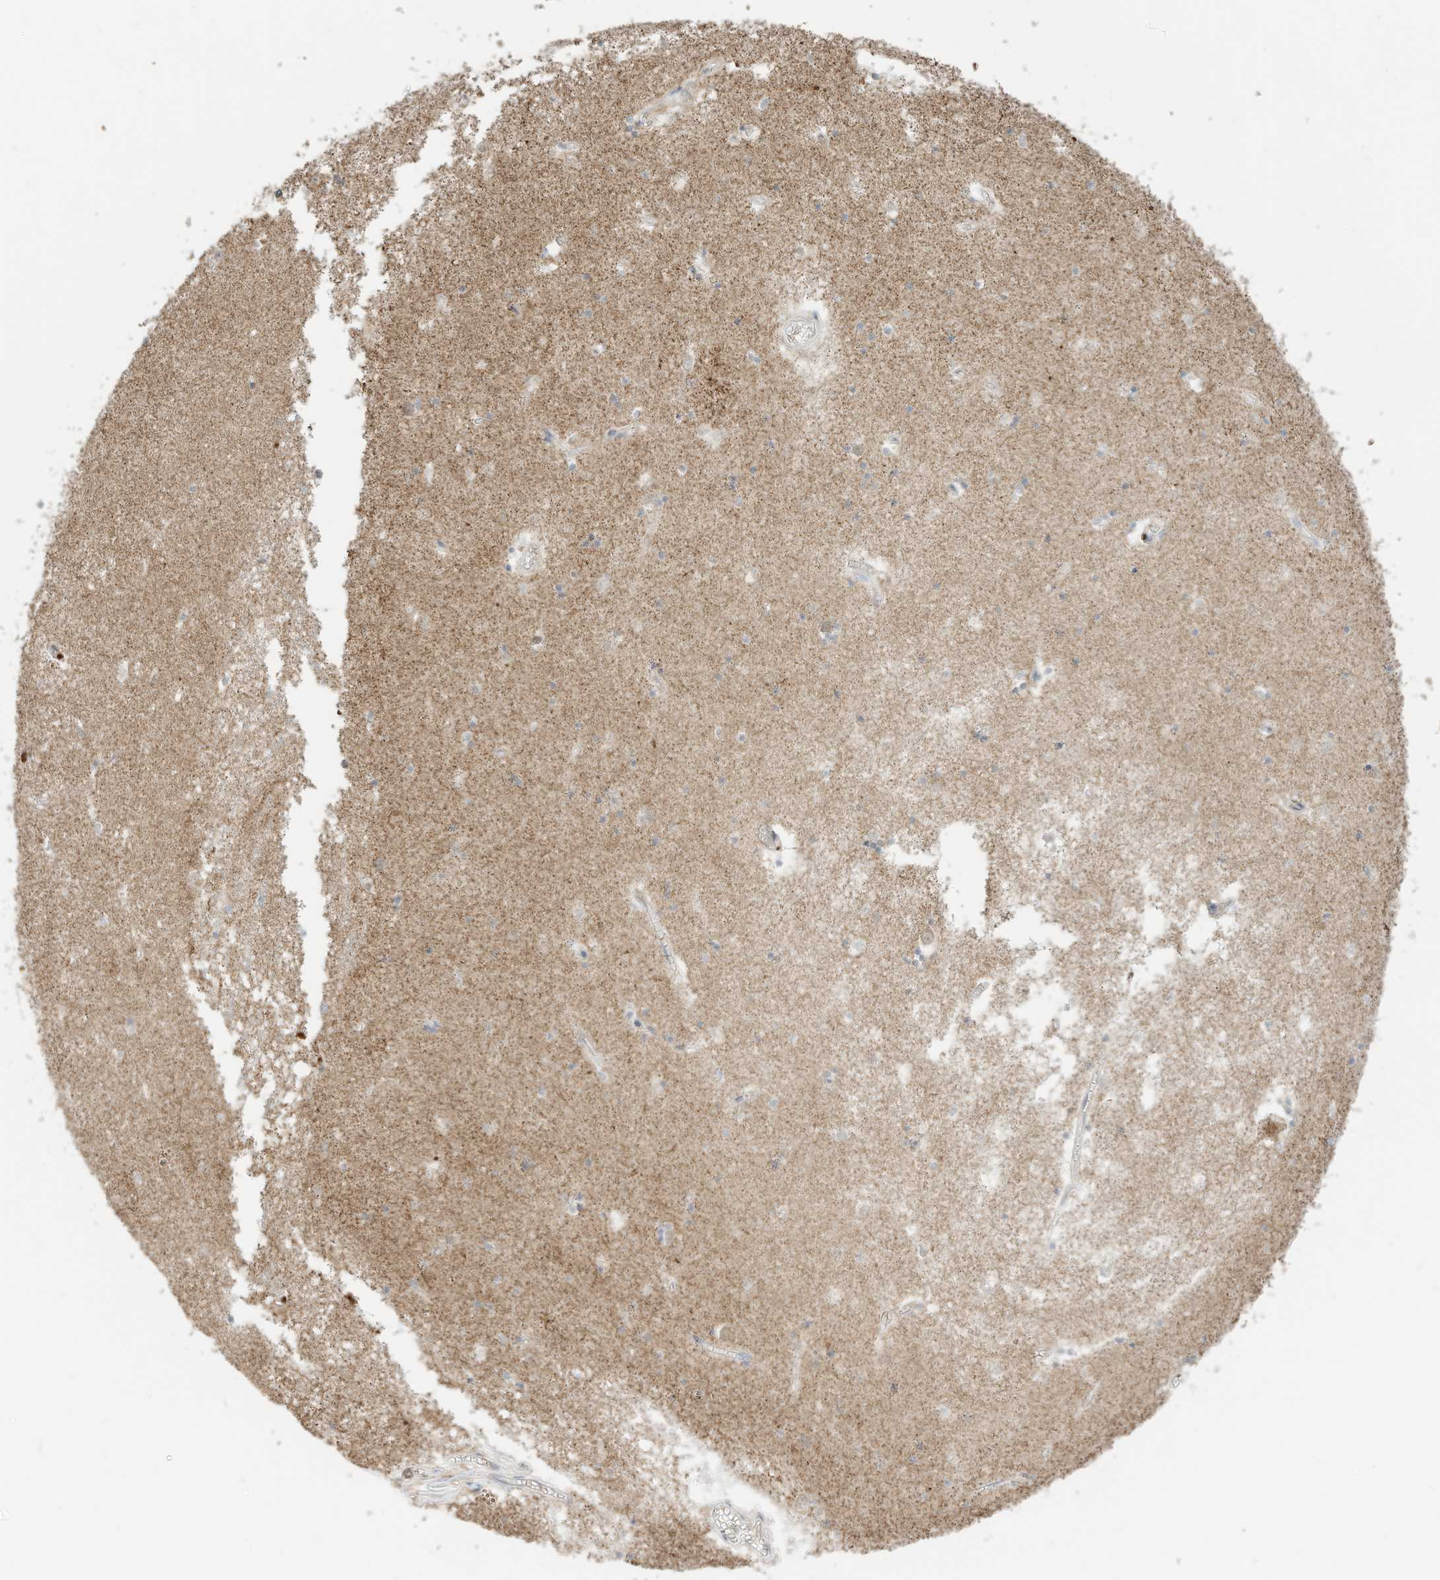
{"staining": {"intensity": "weak", "quantity": "<25%", "location": "cytoplasmic/membranous"}, "tissue": "hippocampus", "cell_type": "Glial cells", "image_type": "normal", "snomed": [{"axis": "morphology", "description": "Normal tissue, NOS"}, {"axis": "topography", "description": "Hippocampus"}], "caption": "High power microscopy image of an IHC photomicrograph of normal hippocampus, revealing no significant expression in glial cells. The staining was performed using DAB to visualize the protein expression in brown, while the nuclei were stained in blue with hematoxylin (Magnification: 20x).", "gene": "MTUS2", "patient": {"sex": "male", "age": 70}}